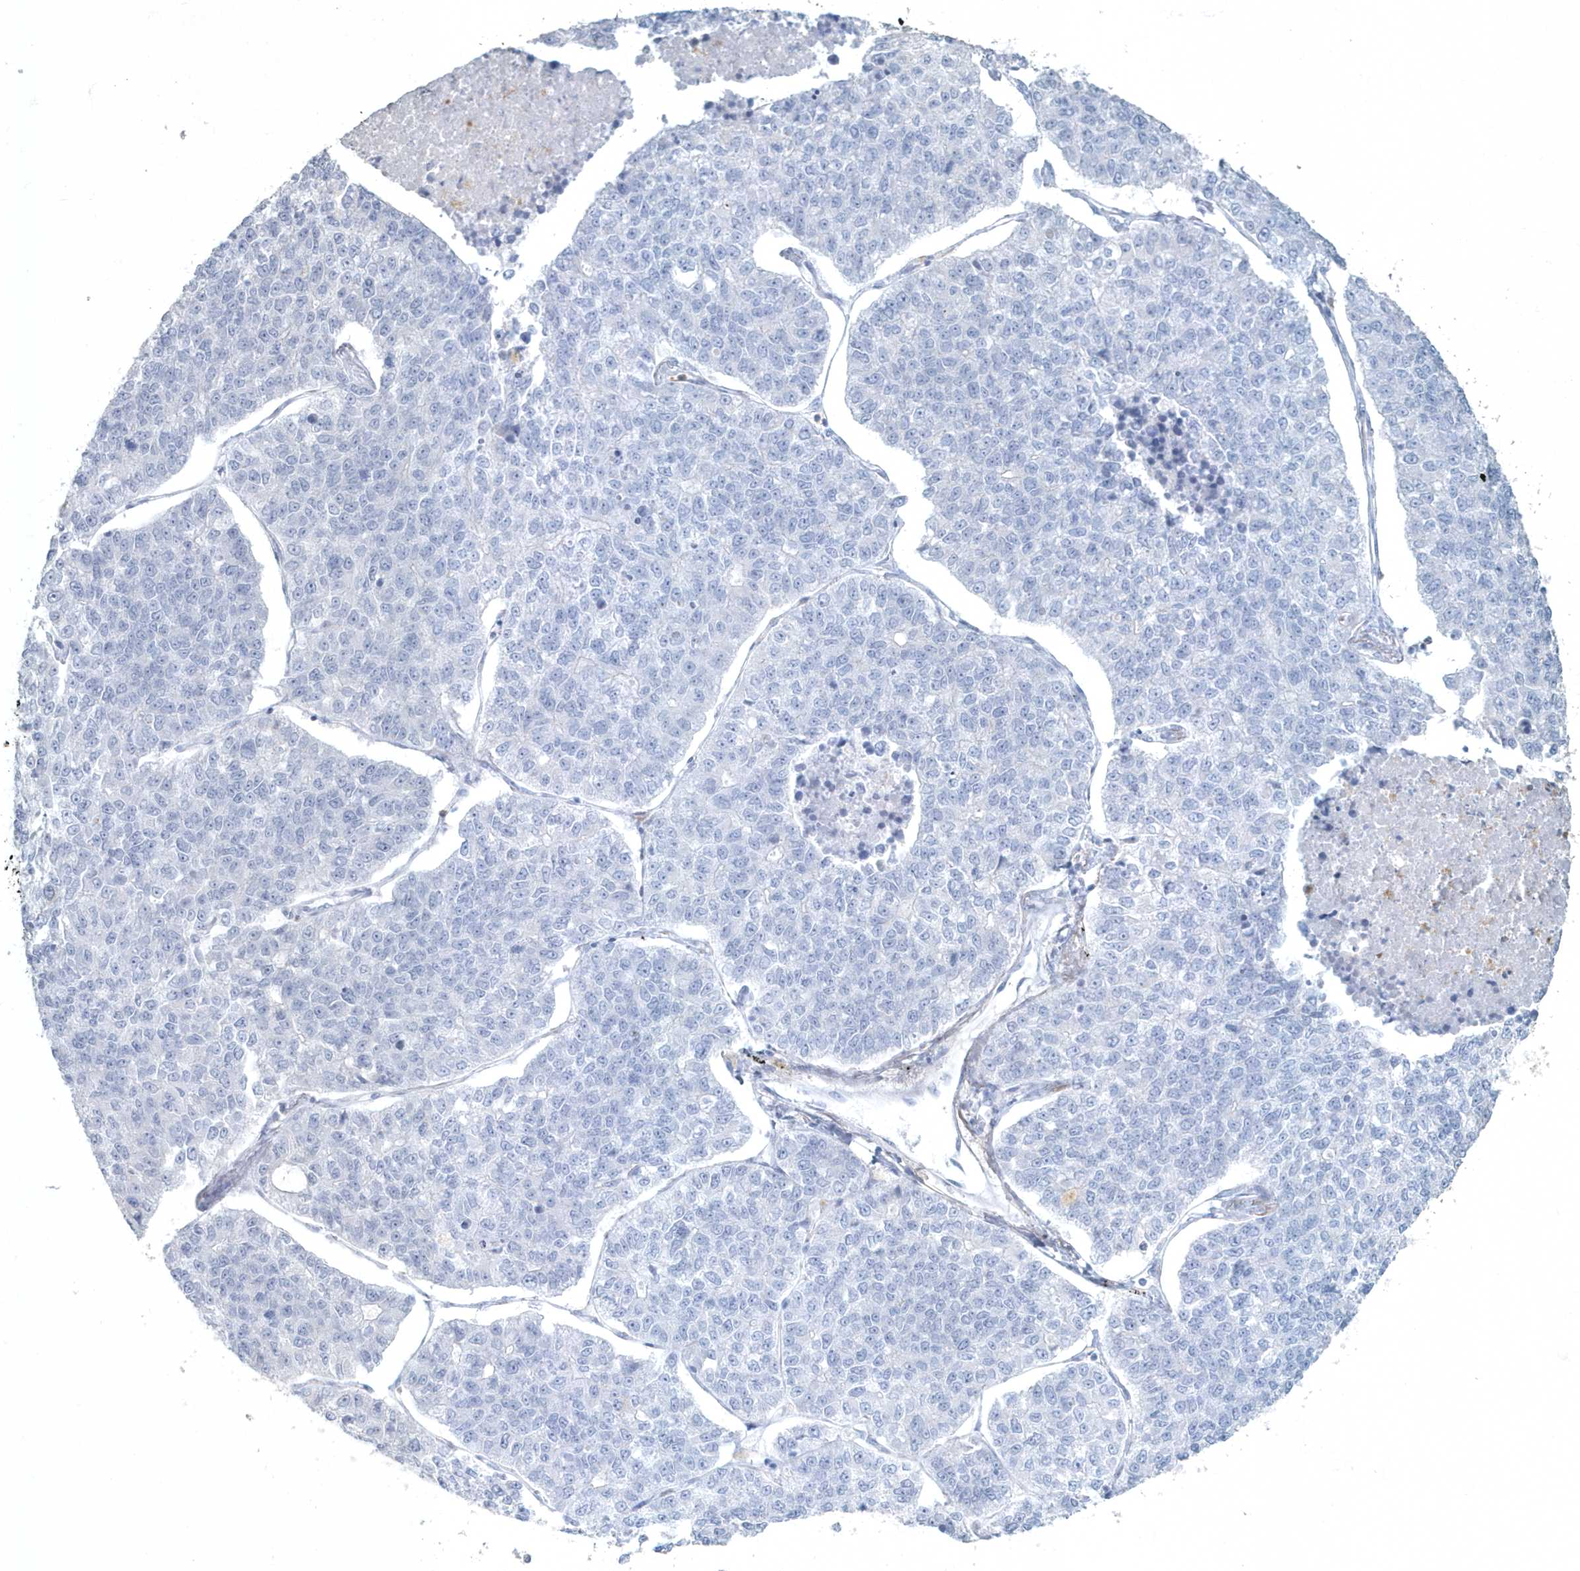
{"staining": {"intensity": "negative", "quantity": "none", "location": "none"}, "tissue": "lung cancer", "cell_type": "Tumor cells", "image_type": "cancer", "snomed": [{"axis": "morphology", "description": "Adenocarcinoma, NOS"}, {"axis": "topography", "description": "Lung"}], "caption": "This is an IHC micrograph of lung cancer. There is no expression in tumor cells.", "gene": "MYOT", "patient": {"sex": "male", "age": 49}}